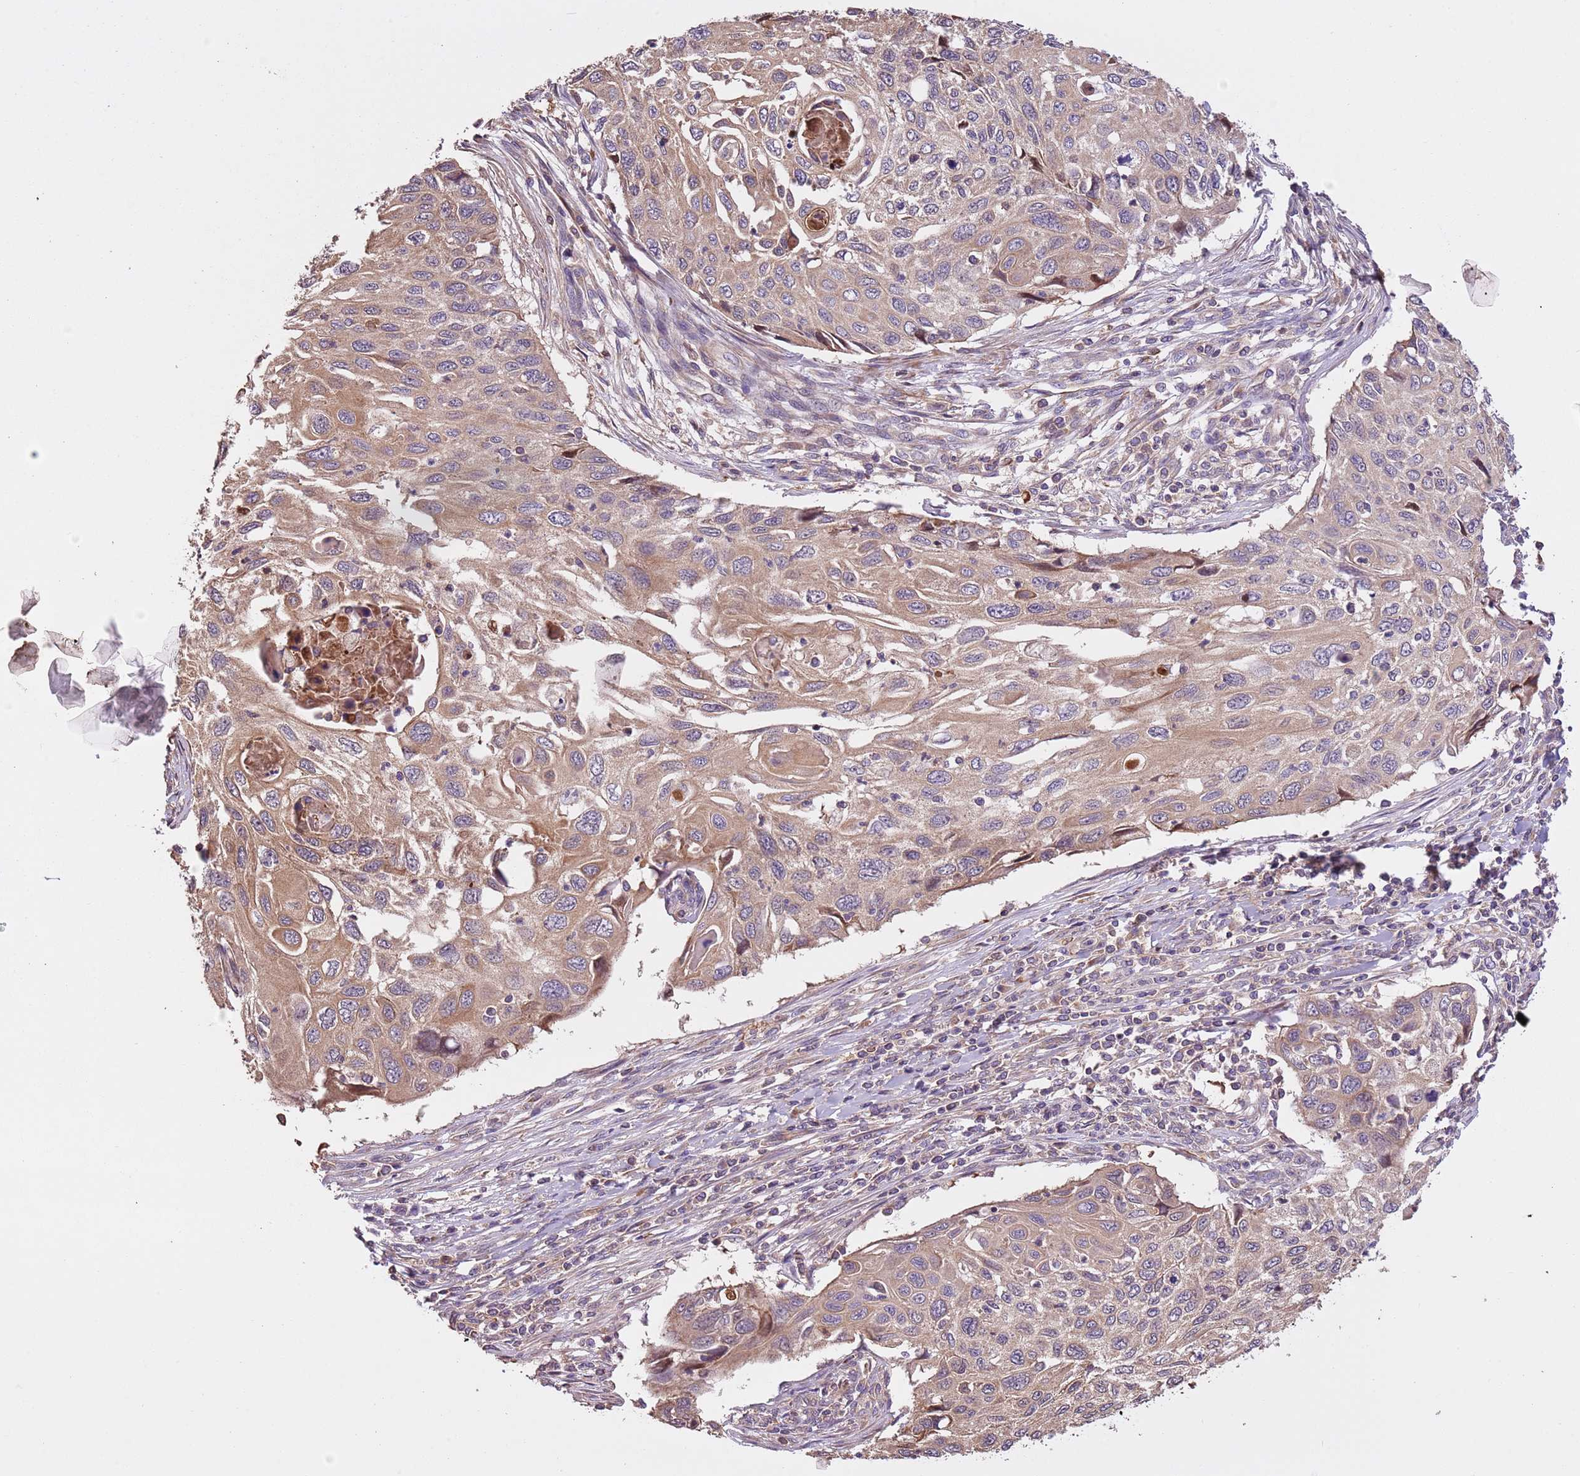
{"staining": {"intensity": "moderate", "quantity": ">75%", "location": "cytoplasmic/membranous"}, "tissue": "cervical cancer", "cell_type": "Tumor cells", "image_type": "cancer", "snomed": [{"axis": "morphology", "description": "Squamous cell carcinoma, NOS"}, {"axis": "topography", "description": "Cervix"}], "caption": "An IHC image of neoplastic tissue is shown. Protein staining in brown highlights moderate cytoplasmic/membranous positivity in cervical squamous cell carcinoma within tumor cells.", "gene": "FAM89B", "patient": {"sex": "female", "age": 70}}